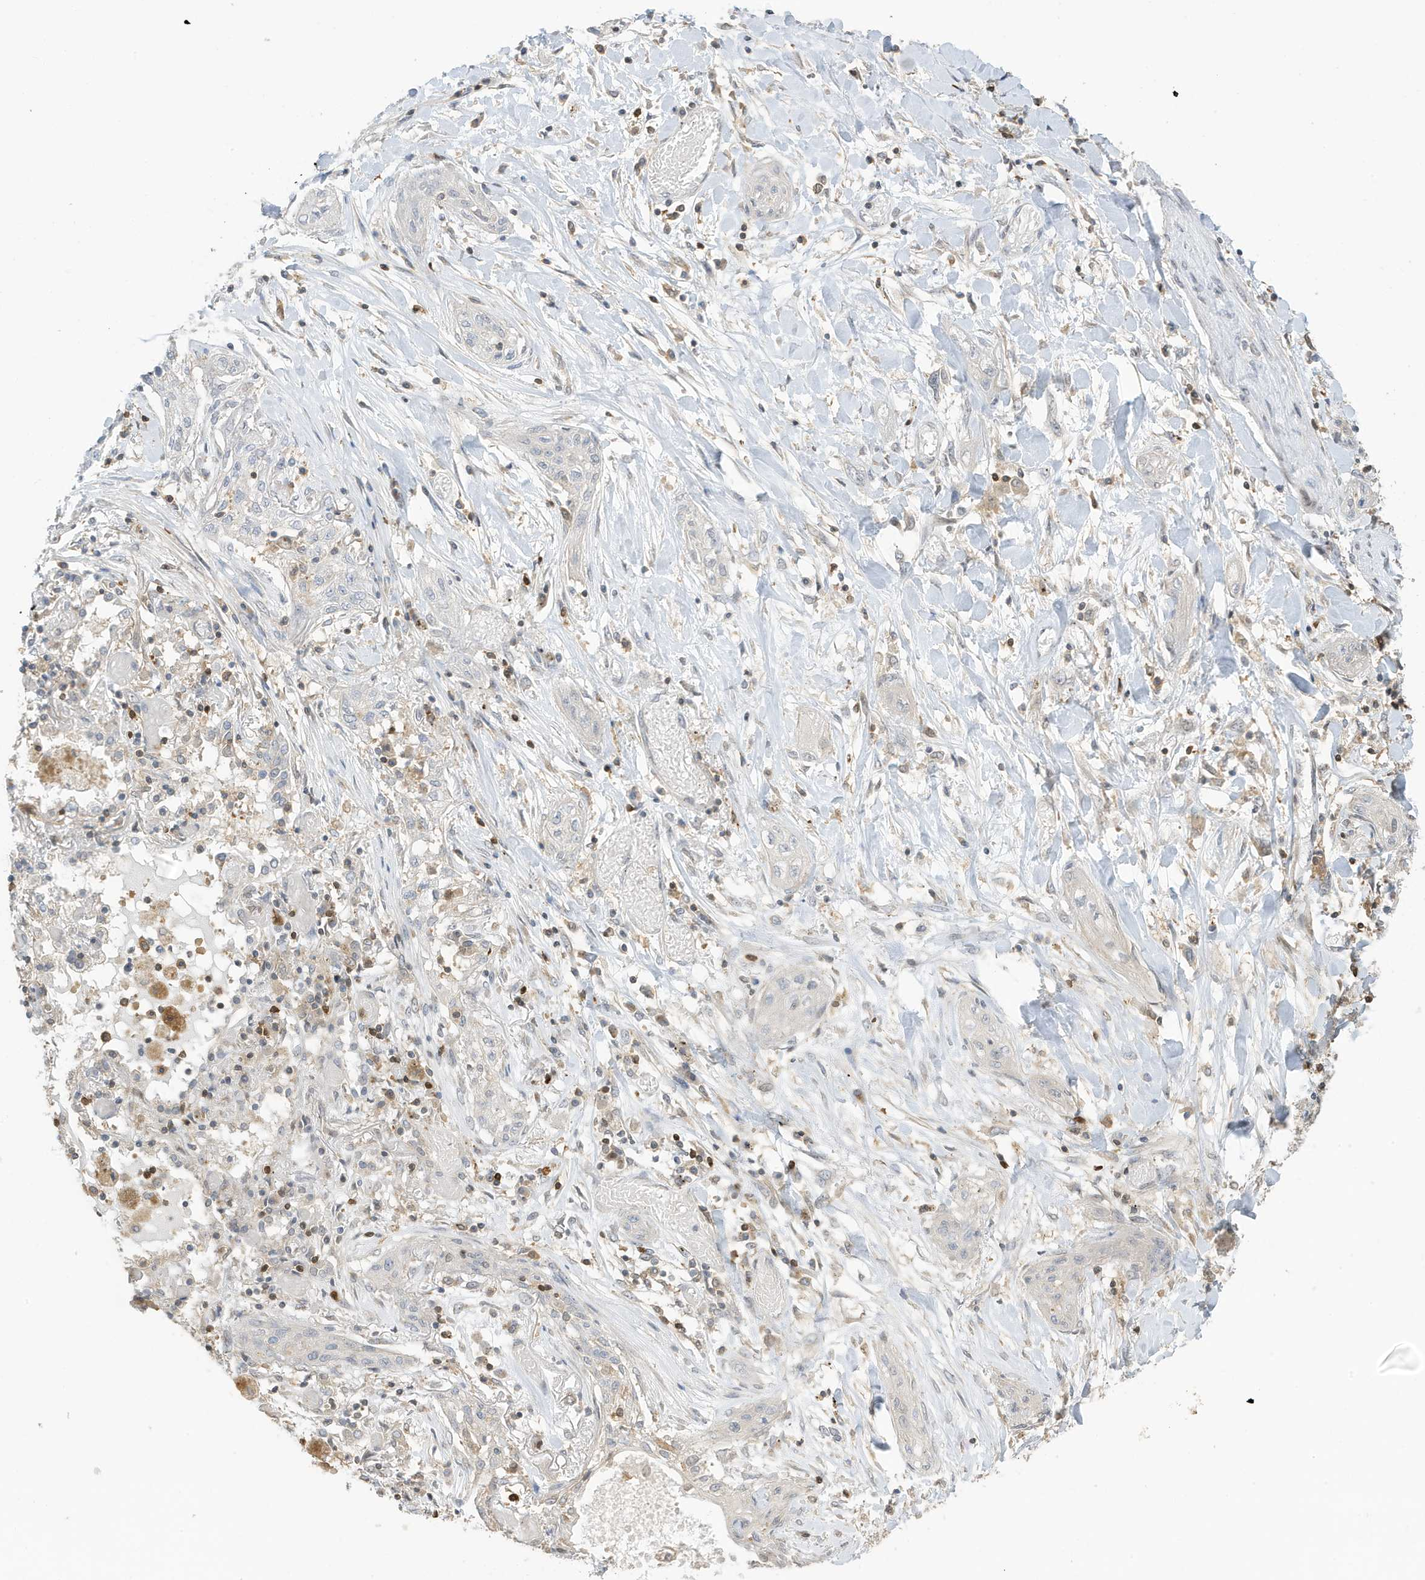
{"staining": {"intensity": "negative", "quantity": "none", "location": "none"}, "tissue": "lung cancer", "cell_type": "Tumor cells", "image_type": "cancer", "snomed": [{"axis": "morphology", "description": "Squamous cell carcinoma, NOS"}, {"axis": "topography", "description": "Lung"}], "caption": "Immunohistochemistry histopathology image of neoplastic tissue: squamous cell carcinoma (lung) stained with DAB (3,3'-diaminobenzidine) exhibits no significant protein staining in tumor cells.", "gene": "TAB3", "patient": {"sex": "female", "age": 47}}